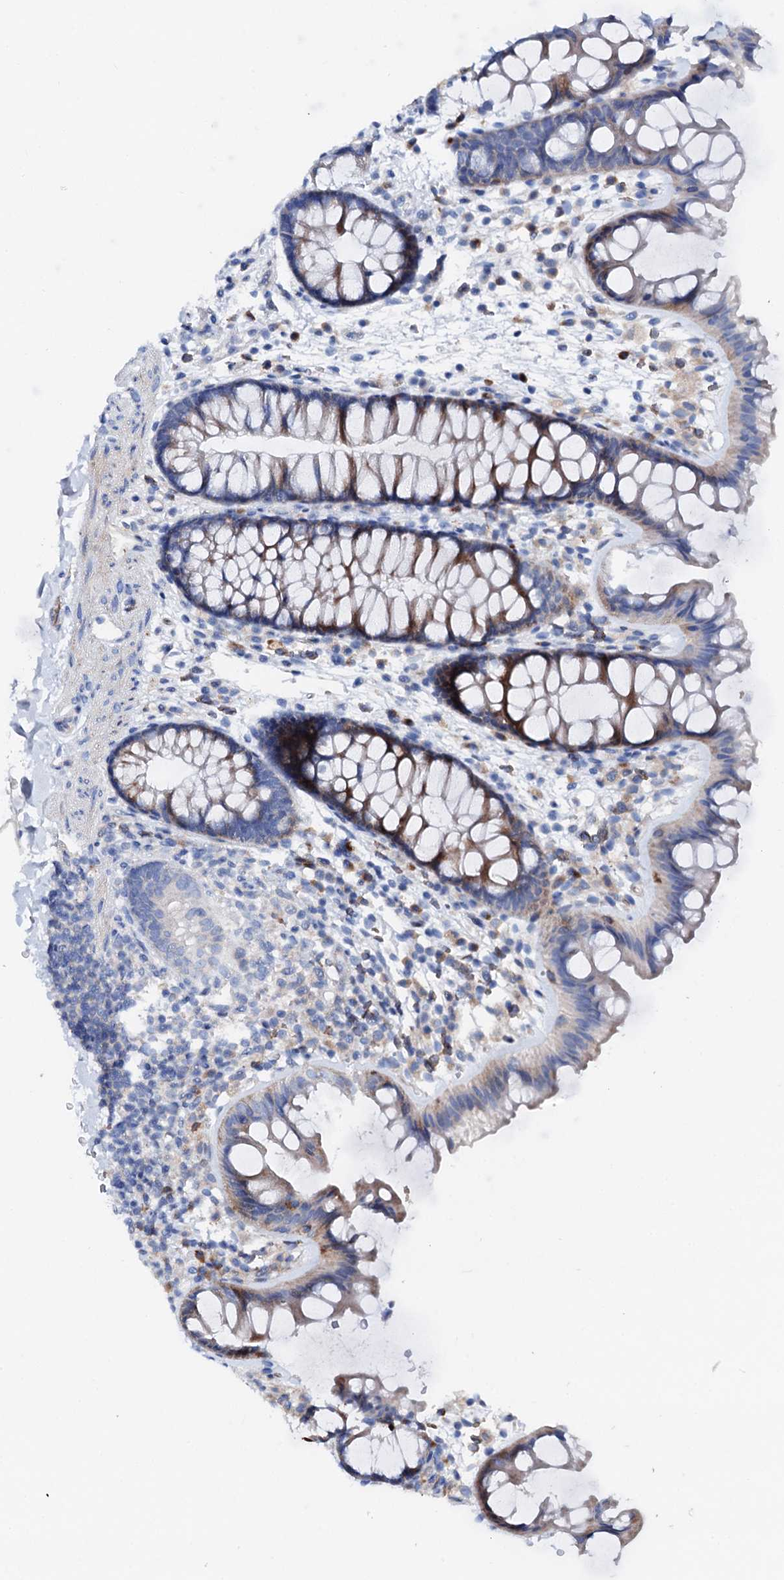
{"staining": {"intensity": "negative", "quantity": "none", "location": "none"}, "tissue": "colon", "cell_type": "Endothelial cells", "image_type": "normal", "snomed": [{"axis": "morphology", "description": "Normal tissue, NOS"}, {"axis": "topography", "description": "Colon"}], "caption": "Human colon stained for a protein using IHC demonstrates no staining in endothelial cells.", "gene": "SLC10A7", "patient": {"sex": "female", "age": 62}}